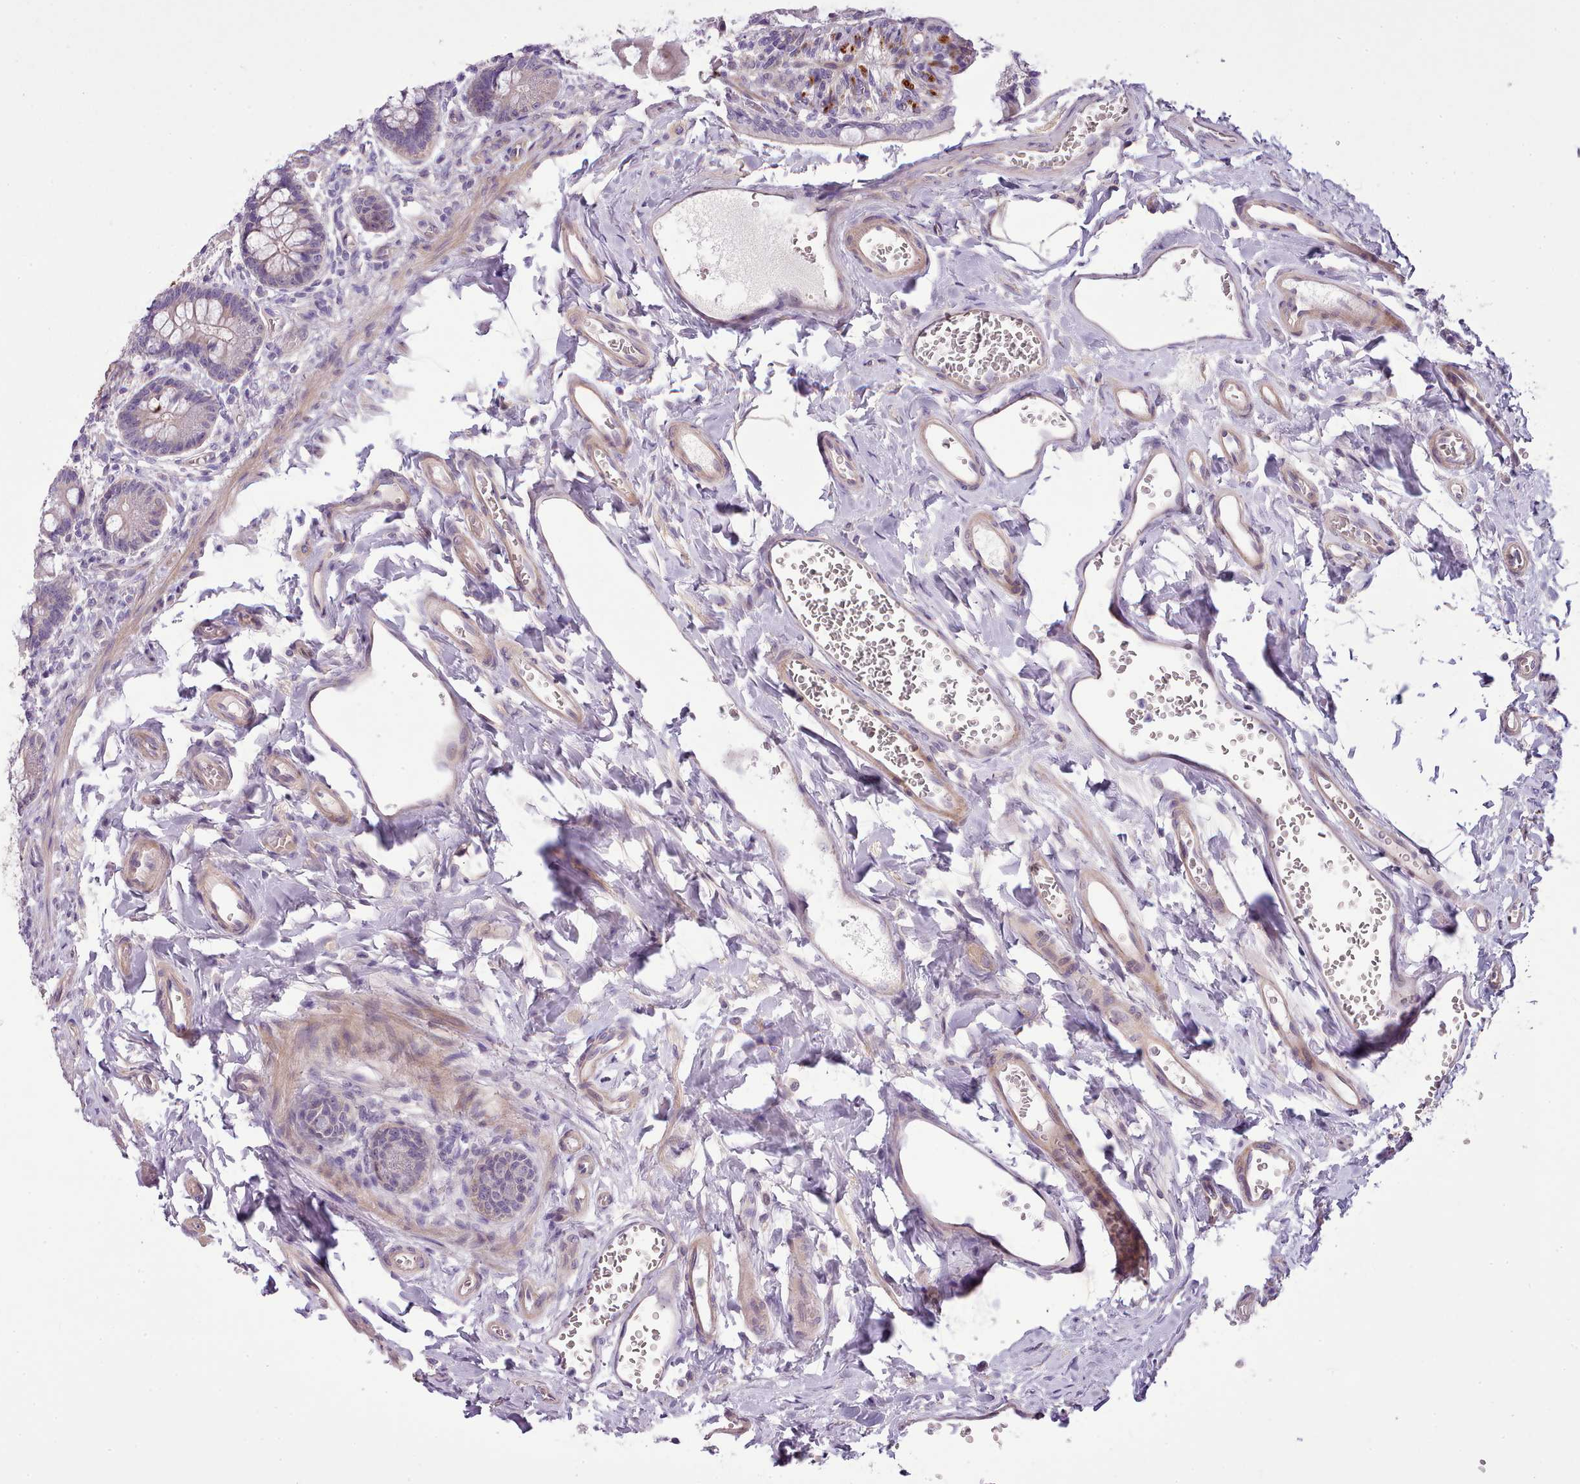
{"staining": {"intensity": "moderate", "quantity": "25%-75%", "location": "cytoplasmic/membranous"}, "tissue": "small intestine", "cell_type": "Glandular cells", "image_type": "normal", "snomed": [{"axis": "morphology", "description": "Normal tissue, NOS"}, {"axis": "topography", "description": "Small intestine"}], "caption": "Immunohistochemical staining of unremarkable small intestine displays 25%-75% levels of moderate cytoplasmic/membranous protein positivity in approximately 25%-75% of glandular cells.", "gene": "SETX", "patient": {"sex": "male", "age": 52}}